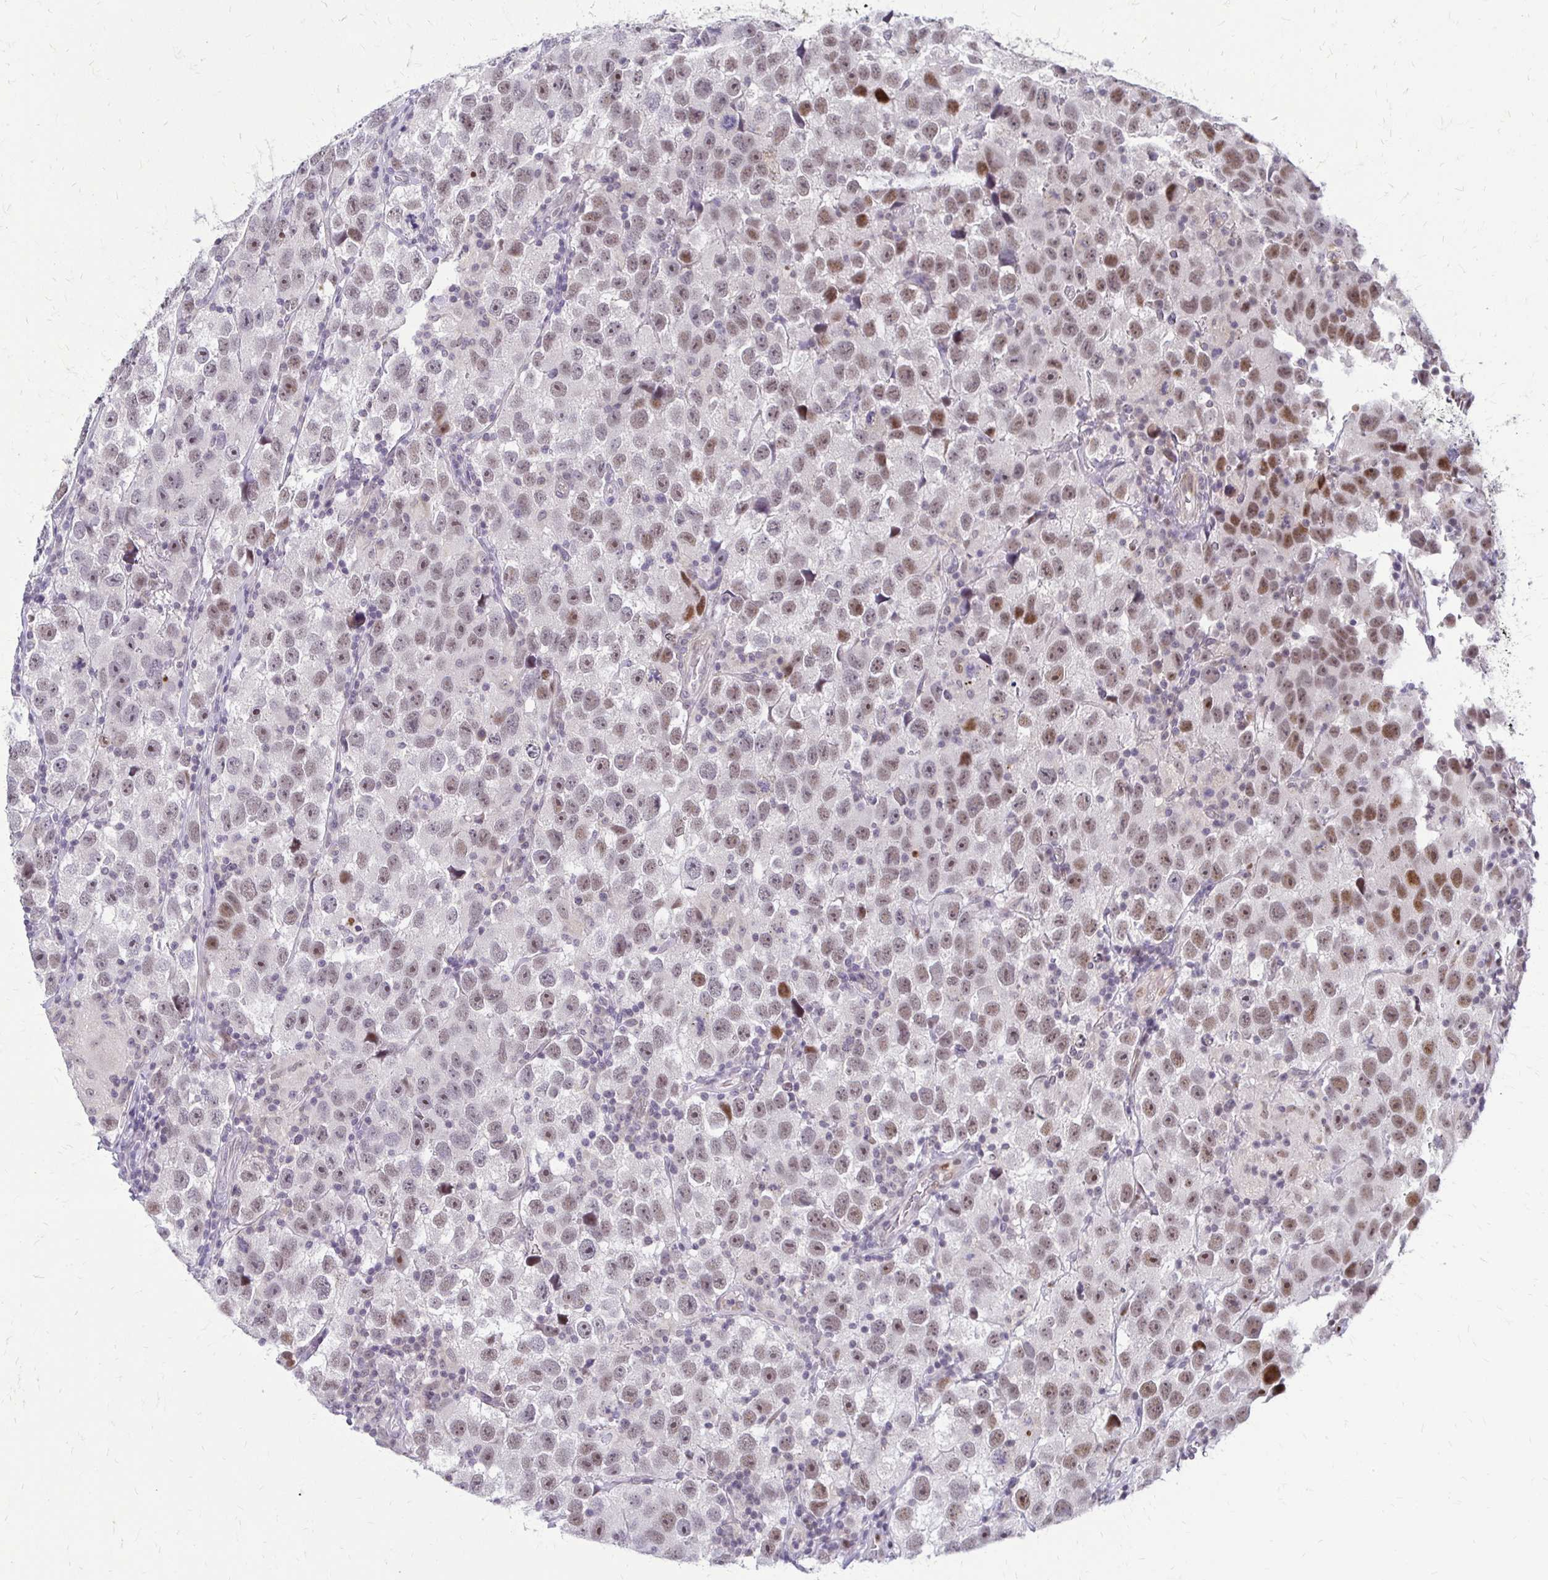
{"staining": {"intensity": "moderate", "quantity": "25%-75%", "location": "nuclear"}, "tissue": "testis cancer", "cell_type": "Tumor cells", "image_type": "cancer", "snomed": [{"axis": "morphology", "description": "Seminoma, NOS"}, {"axis": "topography", "description": "Testis"}], "caption": "The photomicrograph displays a brown stain indicating the presence of a protein in the nuclear of tumor cells in seminoma (testis).", "gene": "TRIR", "patient": {"sex": "male", "age": 26}}